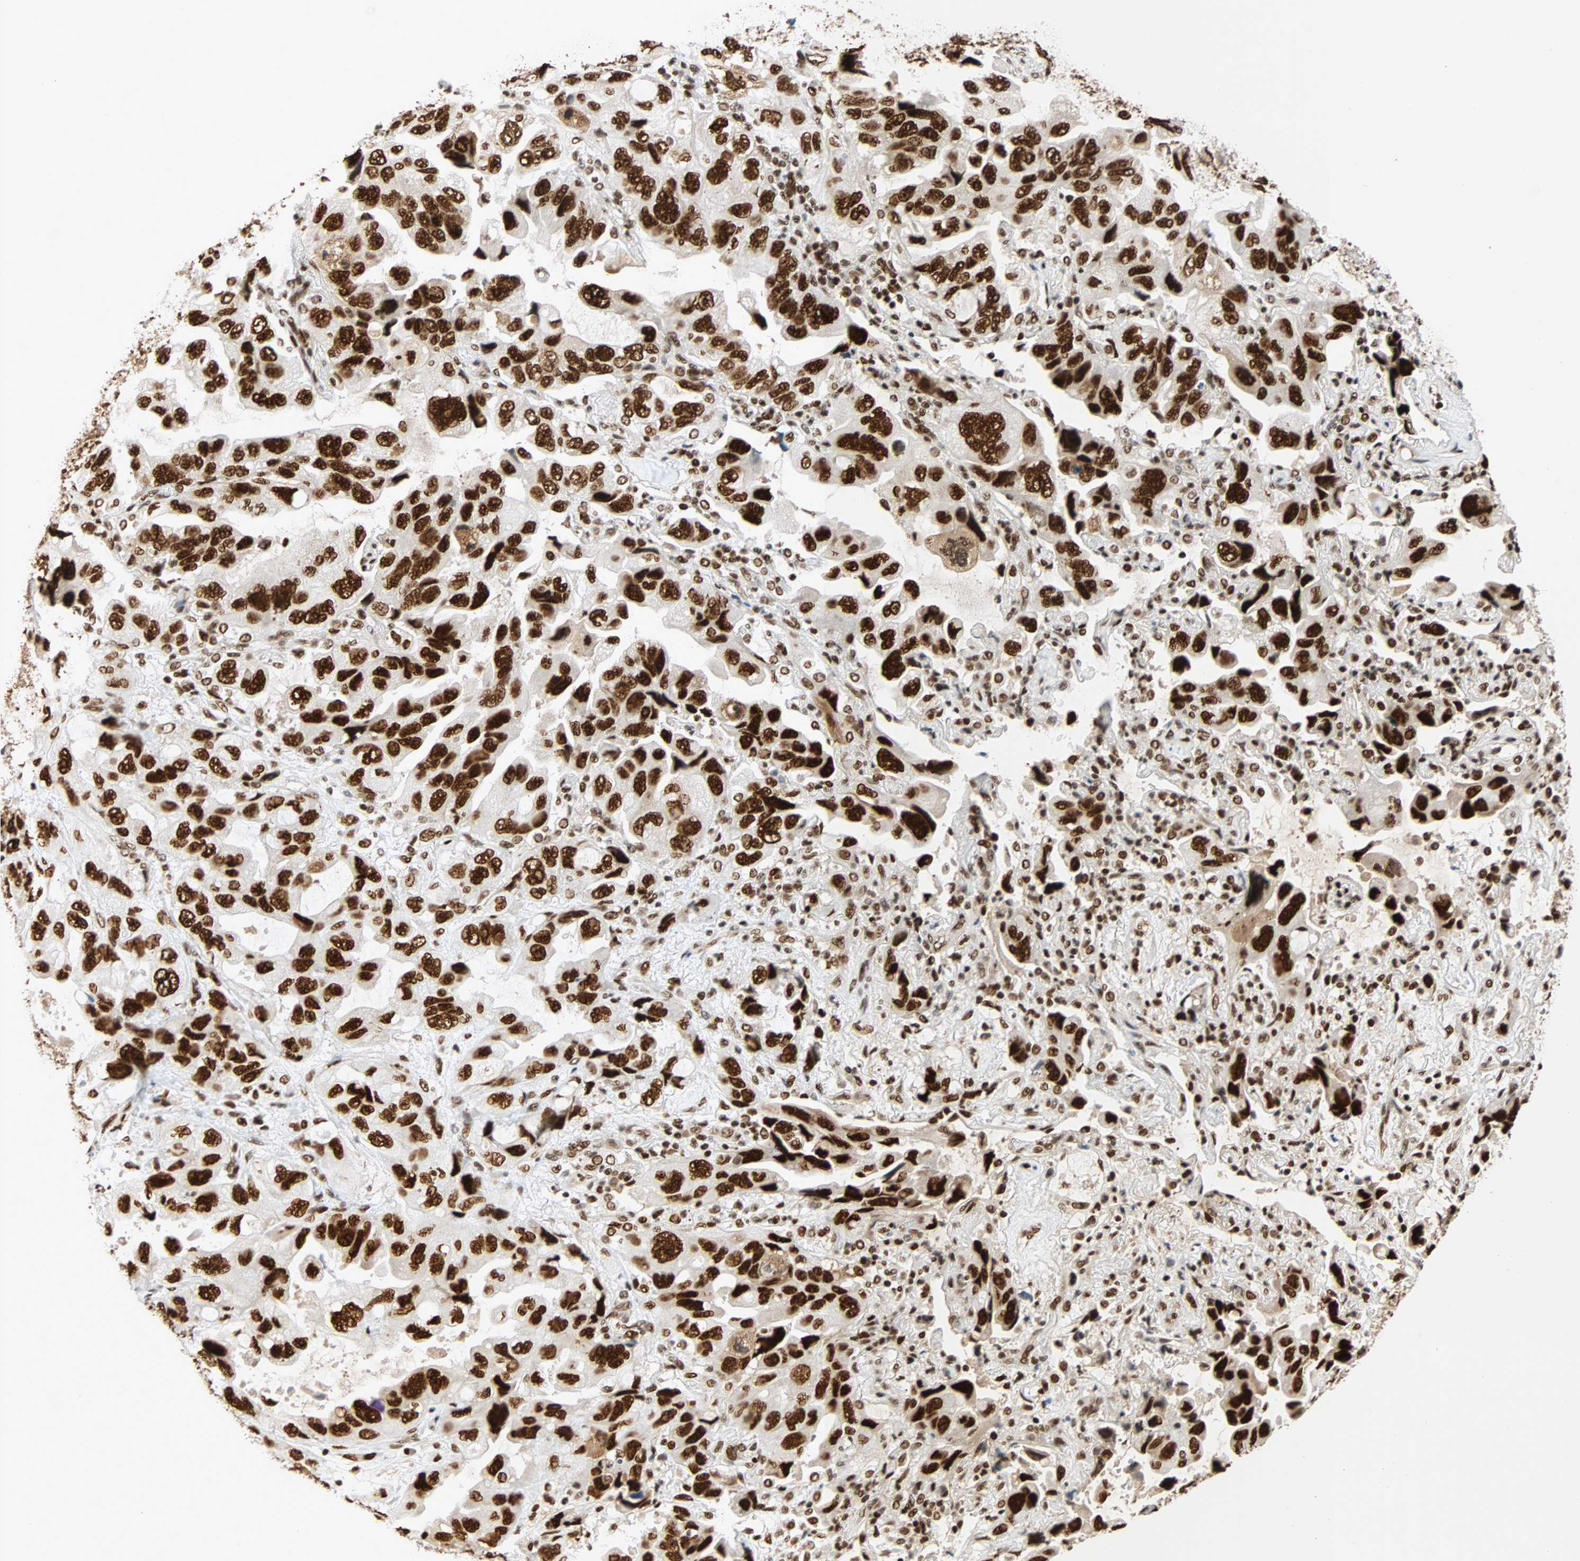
{"staining": {"intensity": "strong", "quantity": ">75%", "location": "nuclear"}, "tissue": "lung cancer", "cell_type": "Tumor cells", "image_type": "cancer", "snomed": [{"axis": "morphology", "description": "Squamous cell carcinoma, NOS"}, {"axis": "topography", "description": "Lung"}], "caption": "Protein staining shows strong nuclear expression in approximately >75% of tumor cells in lung squamous cell carcinoma.", "gene": "CDK12", "patient": {"sex": "female", "age": 73}}